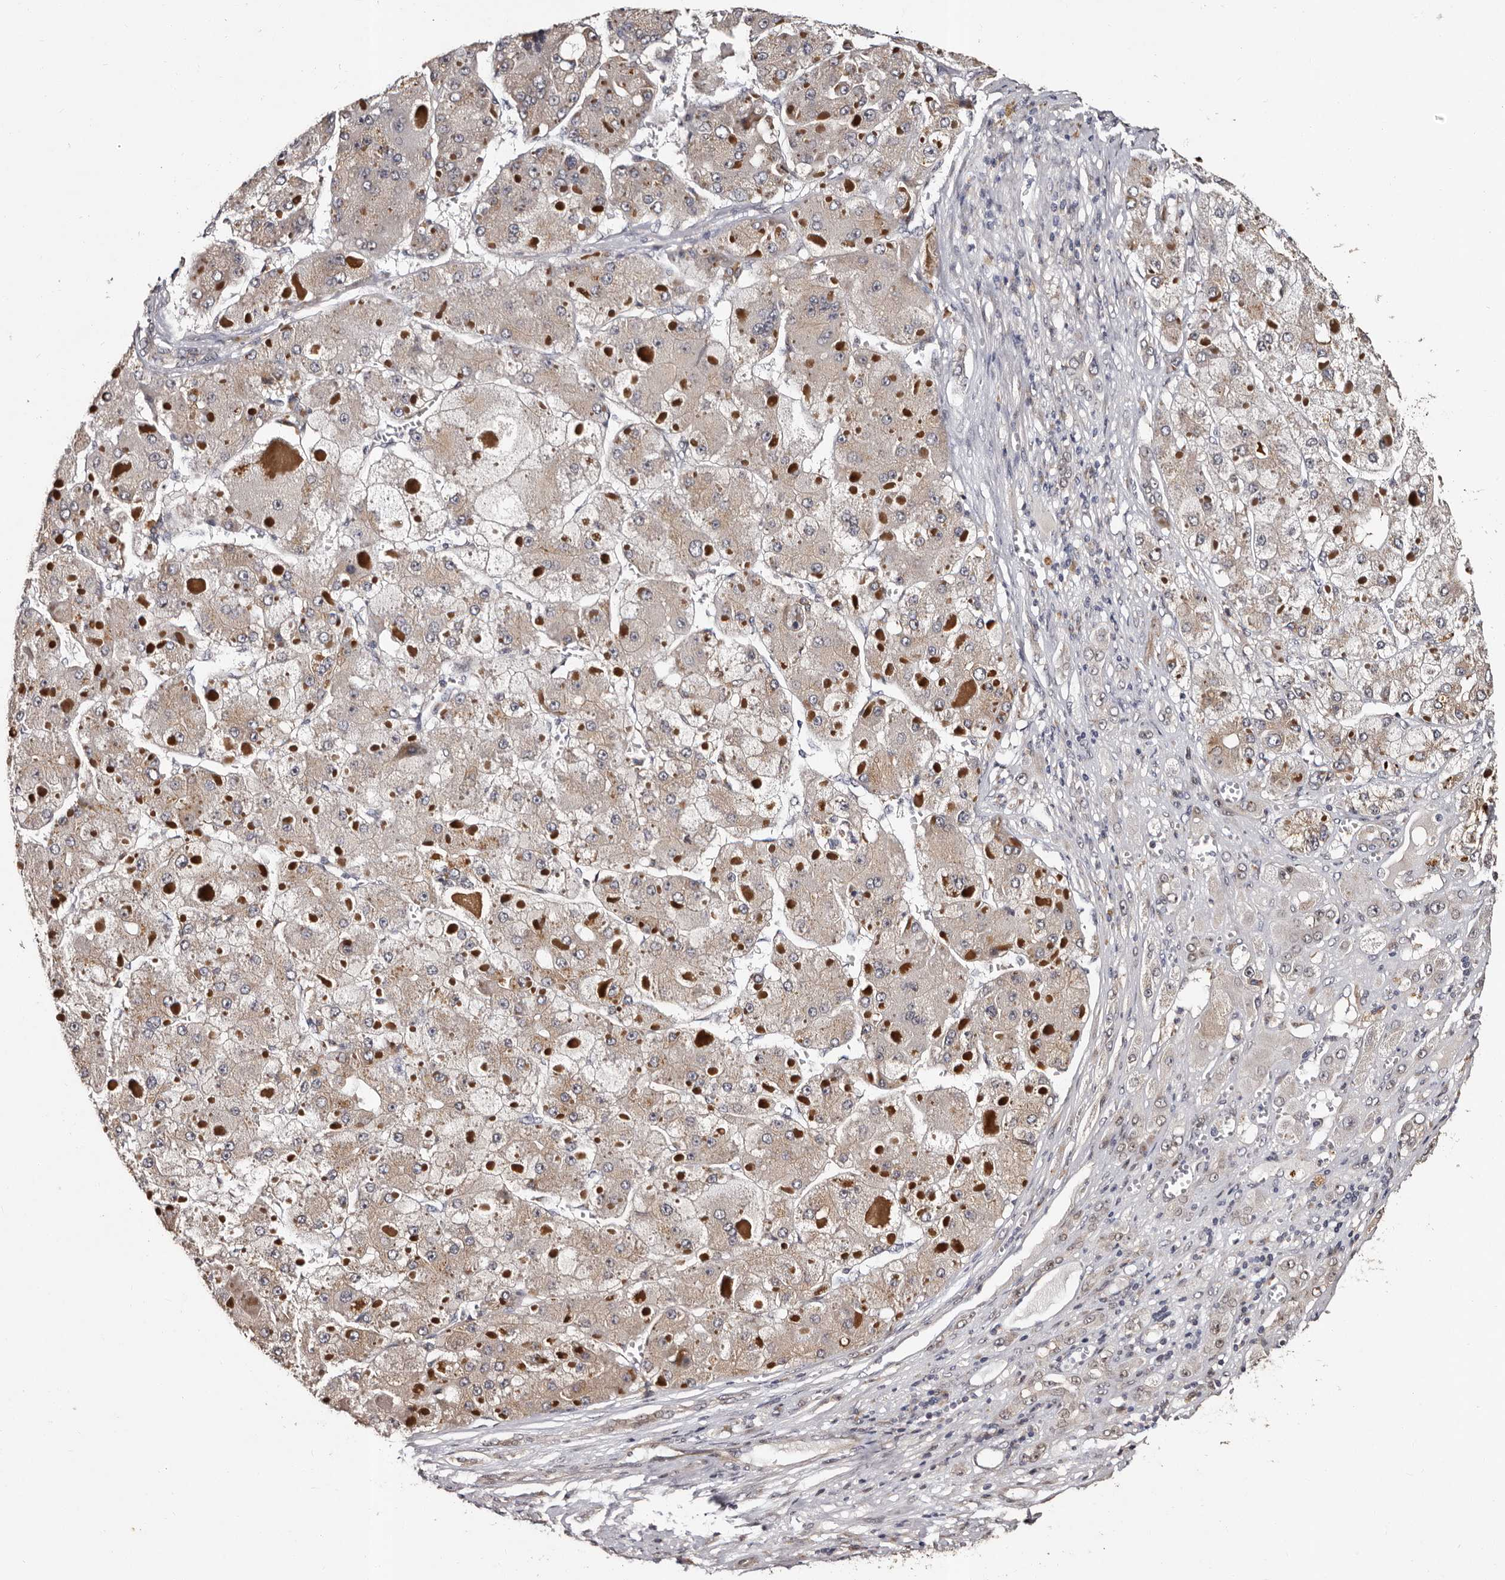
{"staining": {"intensity": "weak", "quantity": ">75%", "location": "cytoplasmic/membranous"}, "tissue": "liver cancer", "cell_type": "Tumor cells", "image_type": "cancer", "snomed": [{"axis": "morphology", "description": "Carcinoma, Hepatocellular, NOS"}, {"axis": "topography", "description": "Liver"}], "caption": "Immunohistochemistry image of neoplastic tissue: human liver hepatocellular carcinoma stained using IHC exhibits low levels of weak protein expression localized specifically in the cytoplasmic/membranous of tumor cells, appearing as a cytoplasmic/membranous brown color.", "gene": "FAM91A1", "patient": {"sex": "female", "age": 73}}